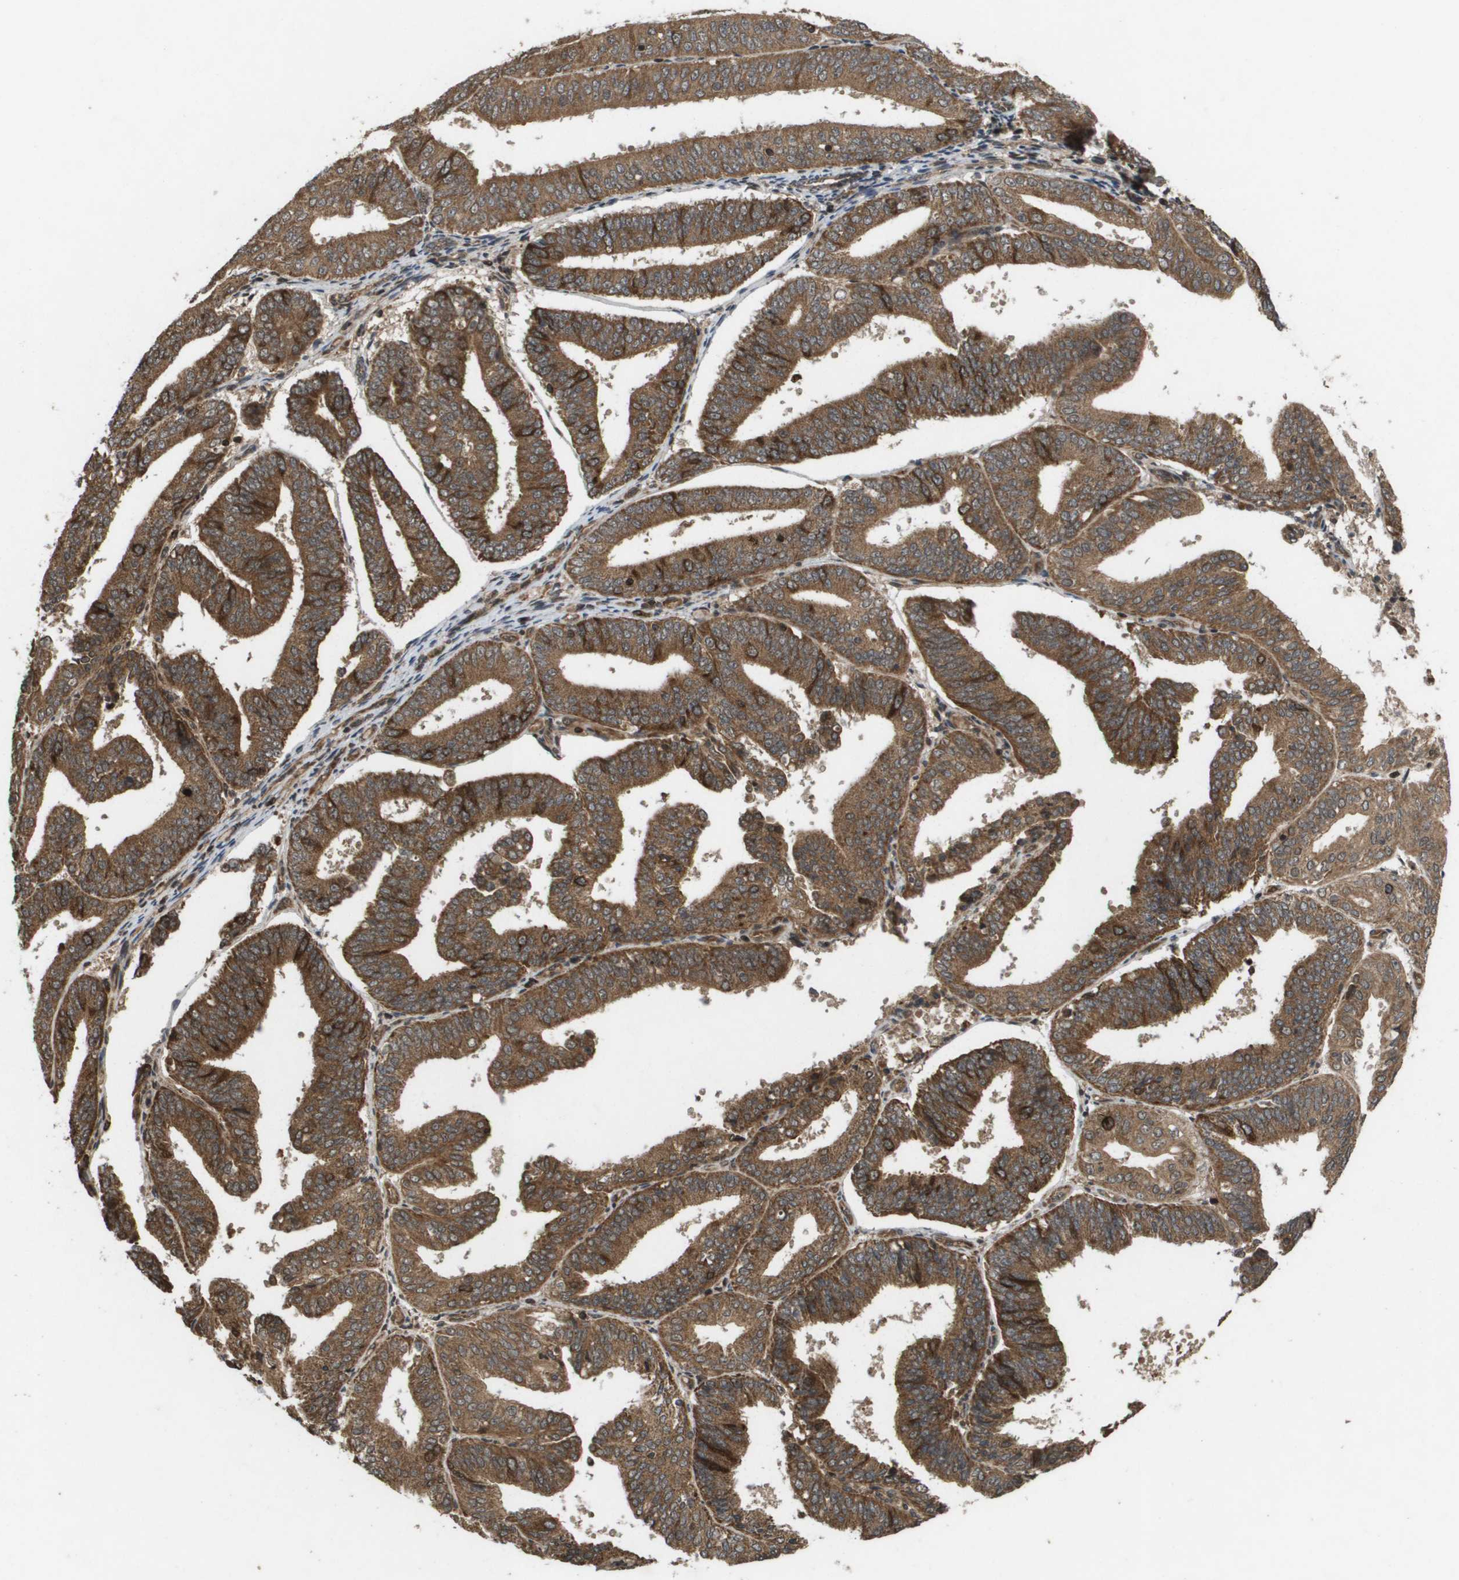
{"staining": {"intensity": "moderate", "quantity": ">75%", "location": "cytoplasmic/membranous"}, "tissue": "endometrial cancer", "cell_type": "Tumor cells", "image_type": "cancer", "snomed": [{"axis": "morphology", "description": "Adenocarcinoma, NOS"}, {"axis": "topography", "description": "Endometrium"}], "caption": "Moderate cytoplasmic/membranous expression for a protein is appreciated in approximately >75% of tumor cells of endometrial adenocarcinoma using immunohistochemistry (IHC).", "gene": "KIF11", "patient": {"sex": "female", "age": 63}}